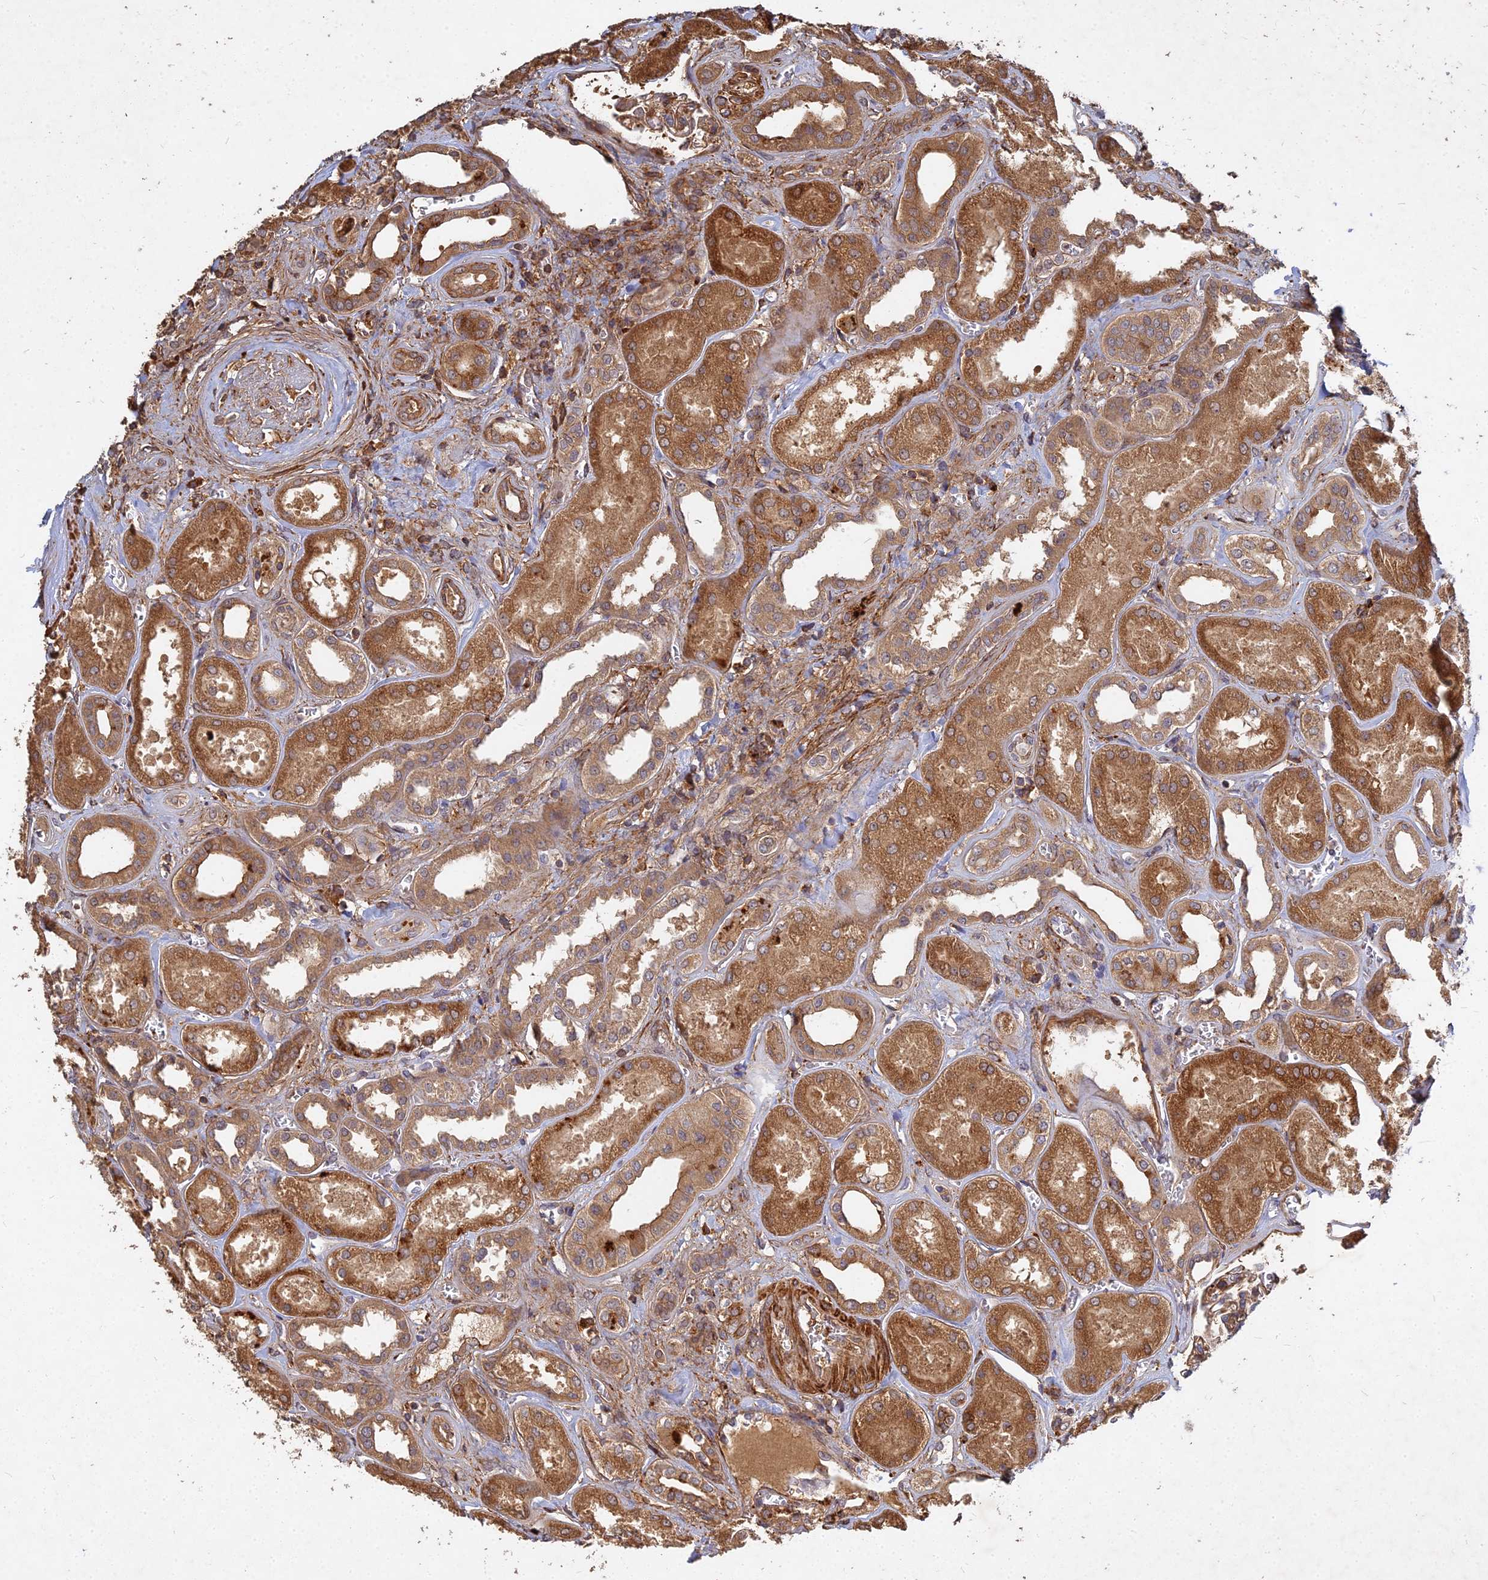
{"staining": {"intensity": "moderate", "quantity": "25%-75%", "location": "cytoplasmic/membranous"}, "tissue": "kidney", "cell_type": "Cells in glomeruli", "image_type": "normal", "snomed": [{"axis": "morphology", "description": "Normal tissue, NOS"}, {"axis": "morphology", "description": "Adenocarcinoma, NOS"}, {"axis": "topography", "description": "Kidney"}], "caption": "Cells in glomeruli demonstrate moderate cytoplasmic/membranous positivity in about 25%-75% of cells in benign kidney. (Stains: DAB in brown, nuclei in blue, Microscopy: brightfield microscopy at high magnification).", "gene": "UBE2W", "patient": {"sex": "female", "age": 68}}